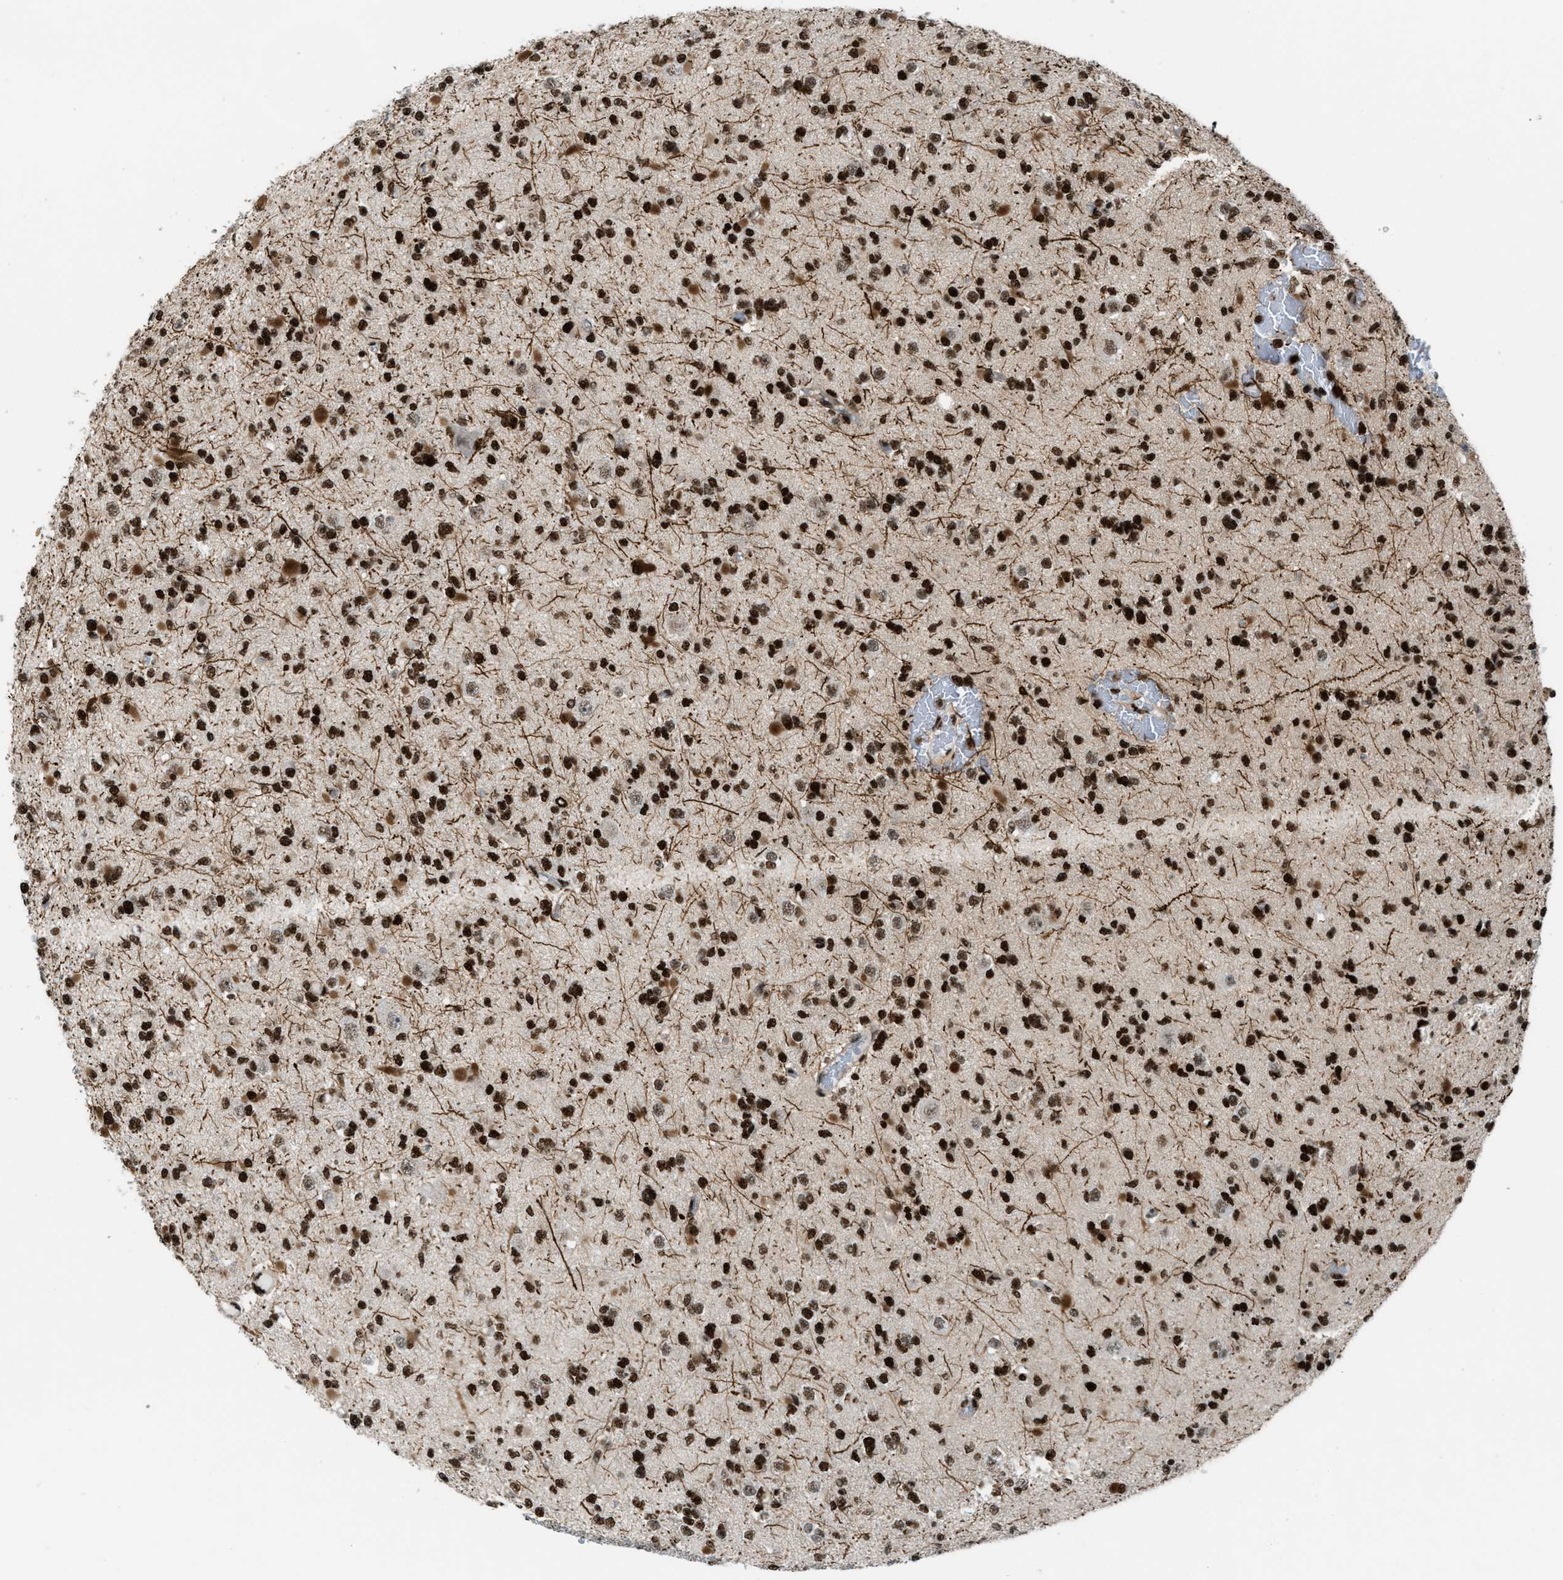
{"staining": {"intensity": "strong", "quantity": ">75%", "location": "nuclear"}, "tissue": "glioma", "cell_type": "Tumor cells", "image_type": "cancer", "snomed": [{"axis": "morphology", "description": "Glioma, malignant, Low grade"}, {"axis": "topography", "description": "Brain"}], "caption": "Immunohistochemistry (IHC) histopathology image of neoplastic tissue: human glioma stained using immunohistochemistry exhibits high levels of strong protein expression localized specifically in the nuclear of tumor cells, appearing as a nuclear brown color.", "gene": "NUMA1", "patient": {"sex": "female", "age": 22}}